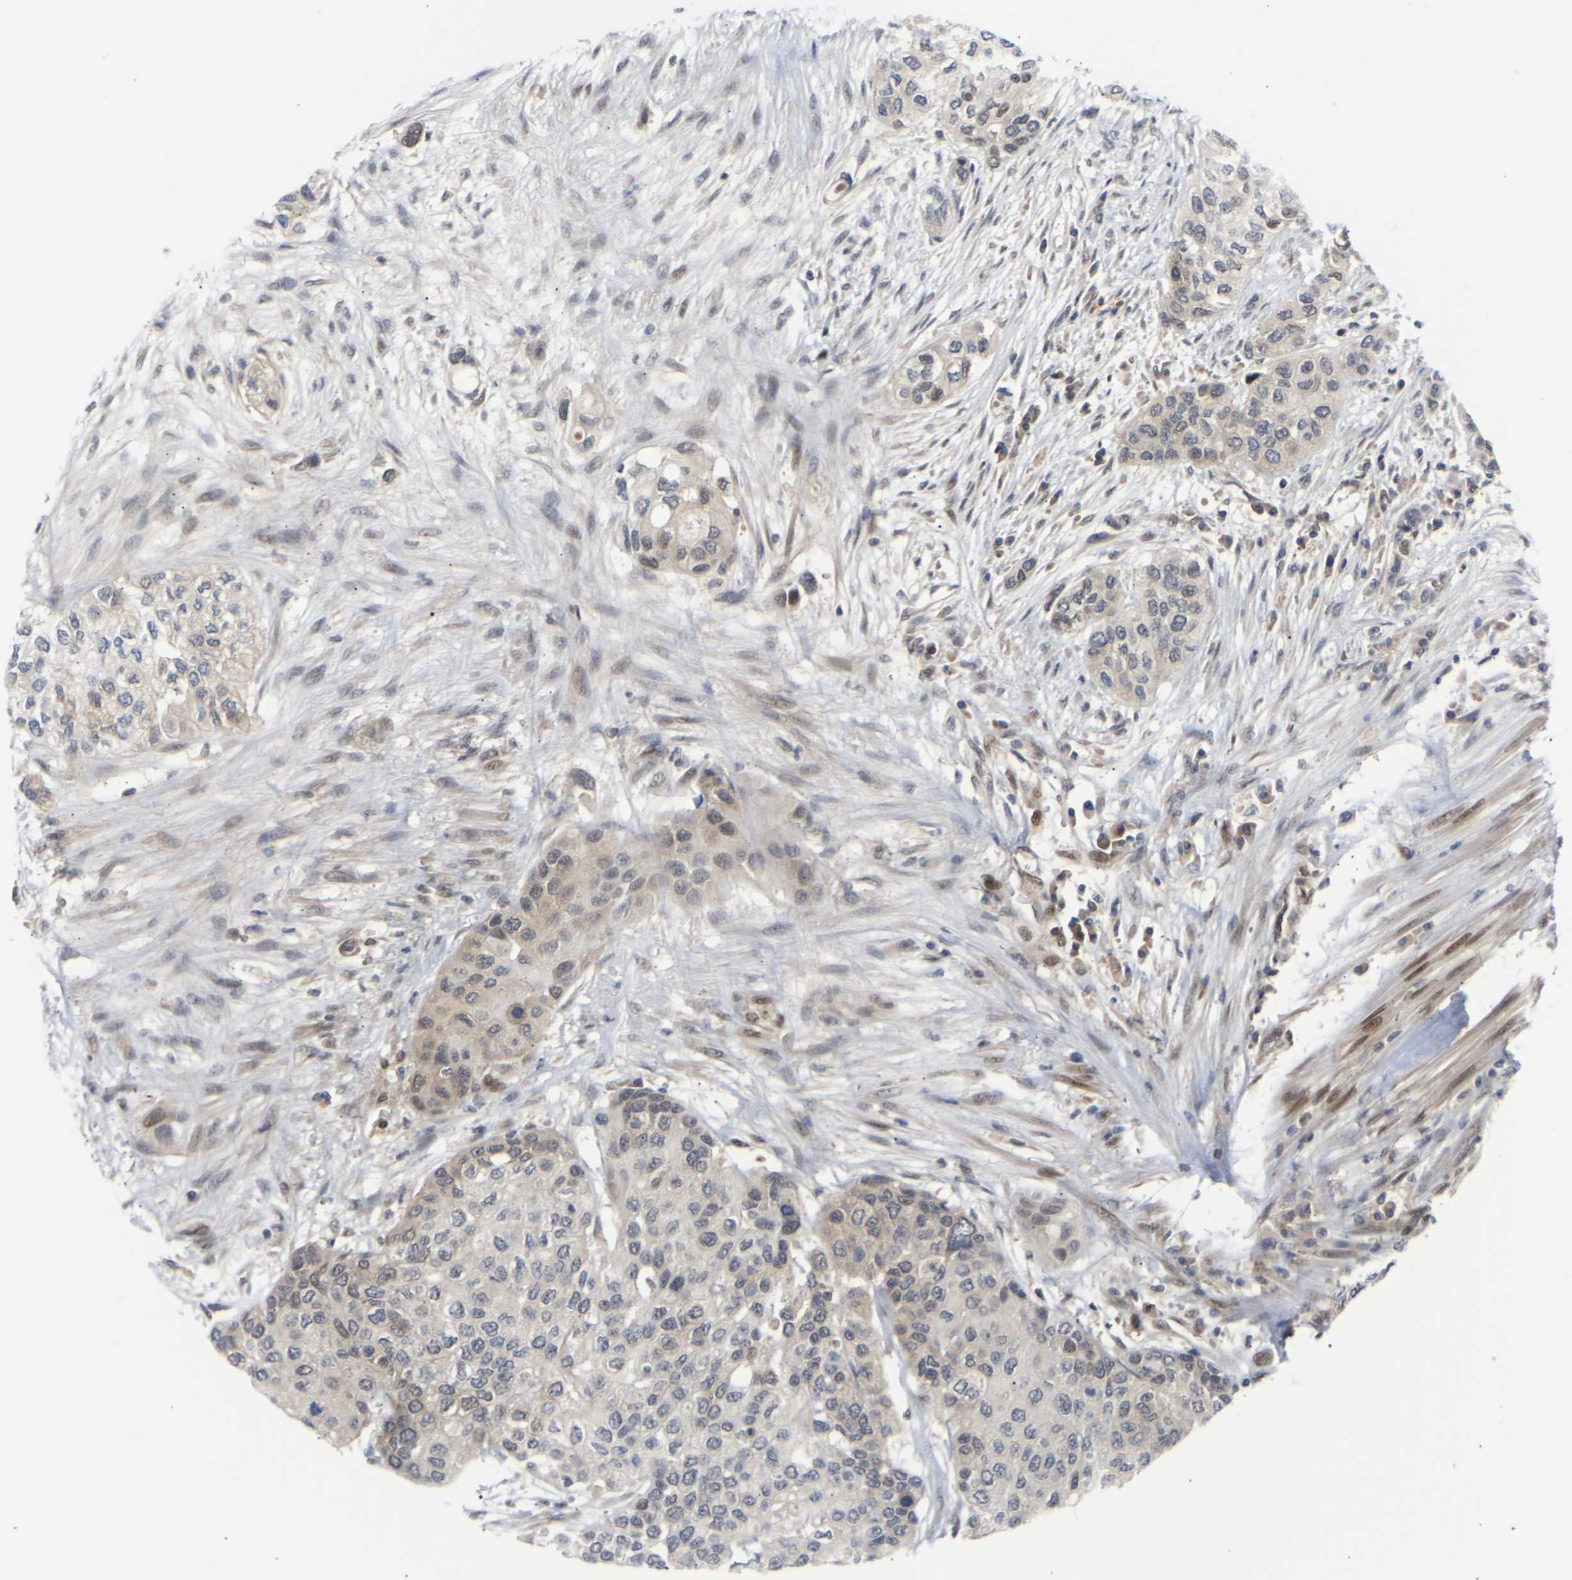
{"staining": {"intensity": "weak", "quantity": "<25%", "location": "cytoplasmic/membranous,nuclear"}, "tissue": "urothelial cancer", "cell_type": "Tumor cells", "image_type": "cancer", "snomed": [{"axis": "morphology", "description": "Urothelial carcinoma, High grade"}, {"axis": "topography", "description": "Urinary bladder"}], "caption": "Immunohistochemistry of human high-grade urothelial carcinoma demonstrates no expression in tumor cells. The staining is performed using DAB (3,3'-diaminobenzidine) brown chromogen with nuclei counter-stained in using hematoxylin.", "gene": "SSBP2", "patient": {"sex": "female", "age": 56}}